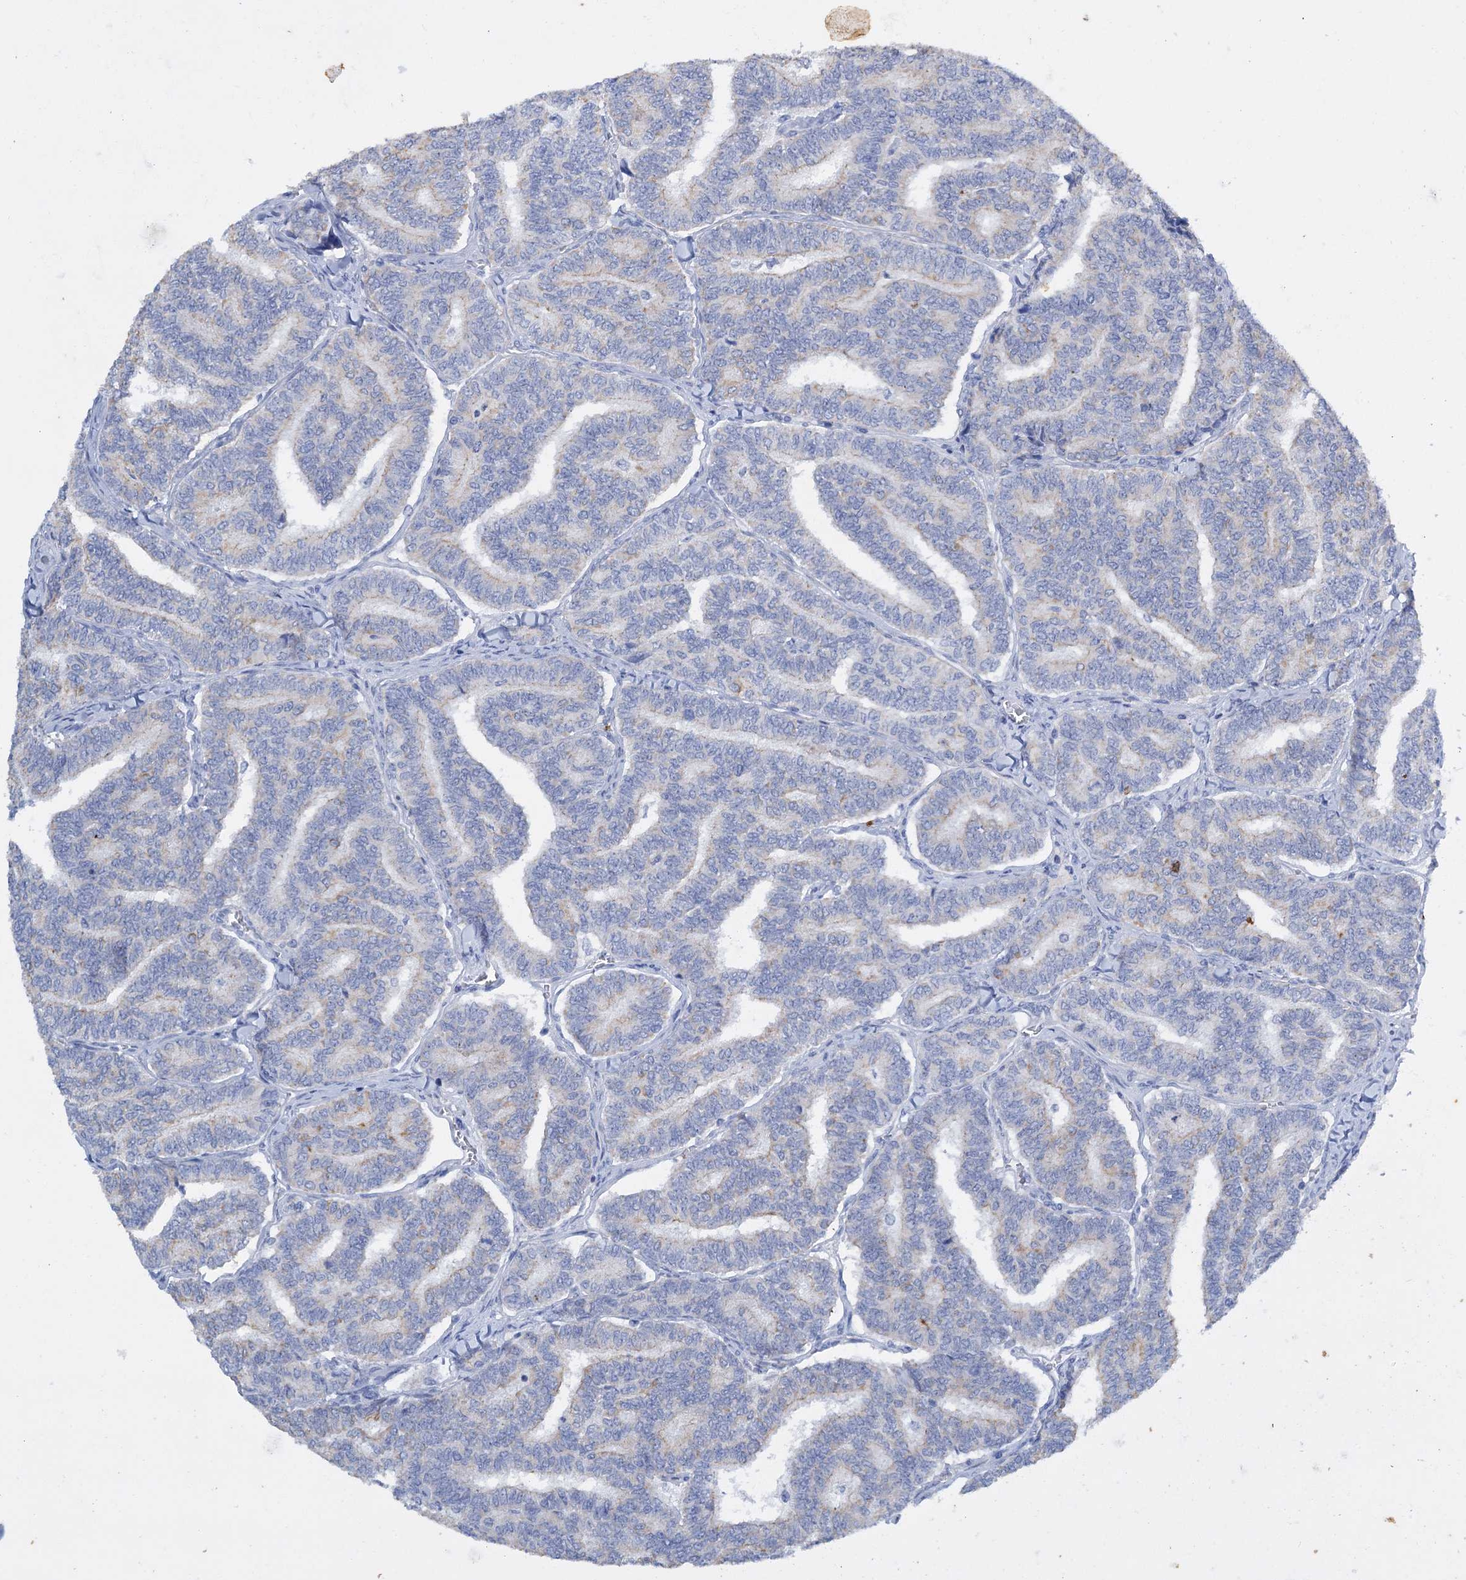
{"staining": {"intensity": "negative", "quantity": "none", "location": "none"}, "tissue": "thyroid cancer", "cell_type": "Tumor cells", "image_type": "cancer", "snomed": [{"axis": "morphology", "description": "Papillary adenocarcinoma, NOS"}, {"axis": "topography", "description": "Thyroid gland"}], "caption": "The immunohistochemistry histopathology image has no significant staining in tumor cells of thyroid cancer tissue.", "gene": "FAAP20", "patient": {"sex": "female", "age": 35}}